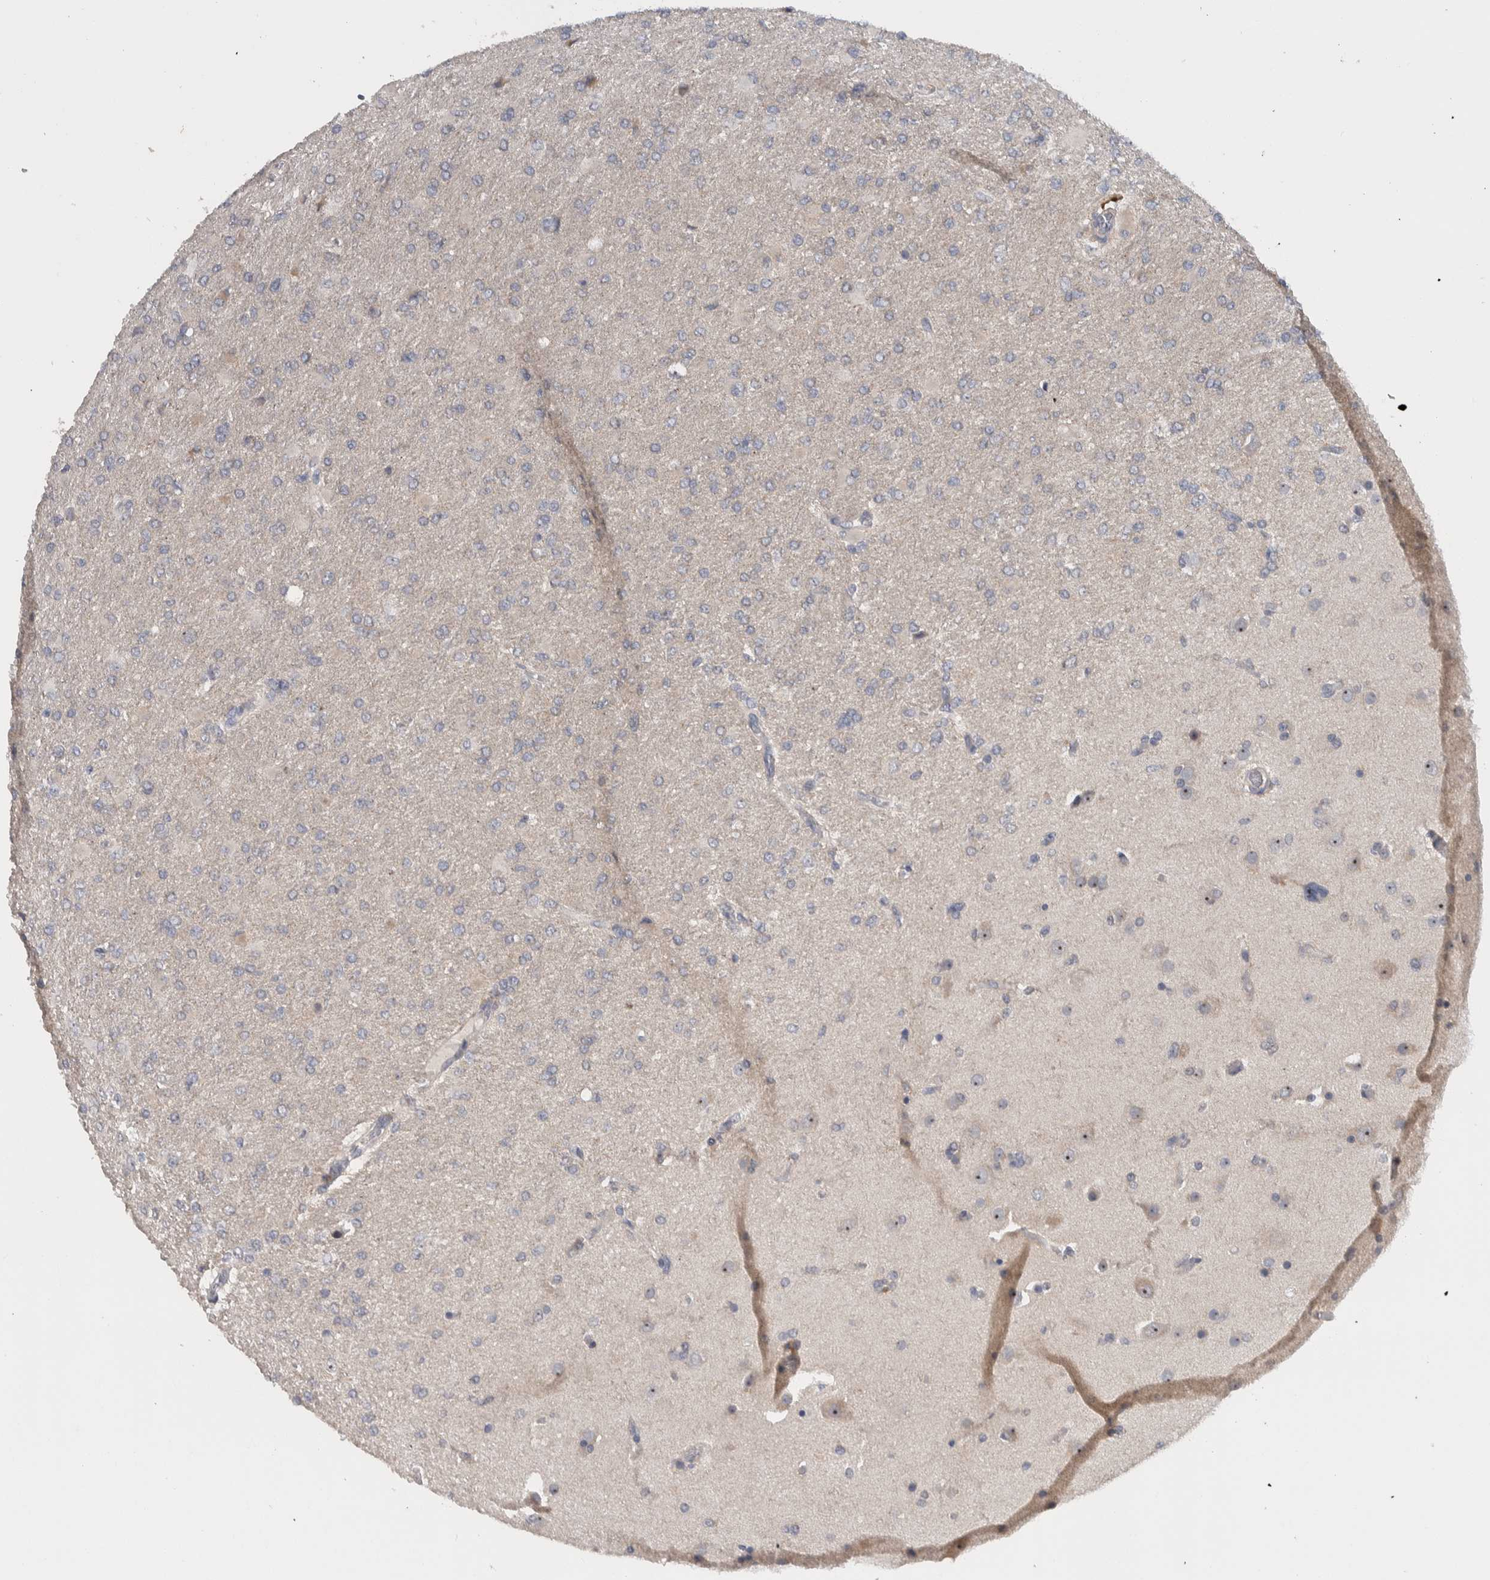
{"staining": {"intensity": "negative", "quantity": "none", "location": "none"}, "tissue": "glioma", "cell_type": "Tumor cells", "image_type": "cancer", "snomed": [{"axis": "morphology", "description": "Glioma, malignant, High grade"}, {"axis": "topography", "description": "Cerebral cortex"}], "caption": "Photomicrograph shows no significant protein staining in tumor cells of glioma.", "gene": "PRRG4", "patient": {"sex": "female", "age": 36}}